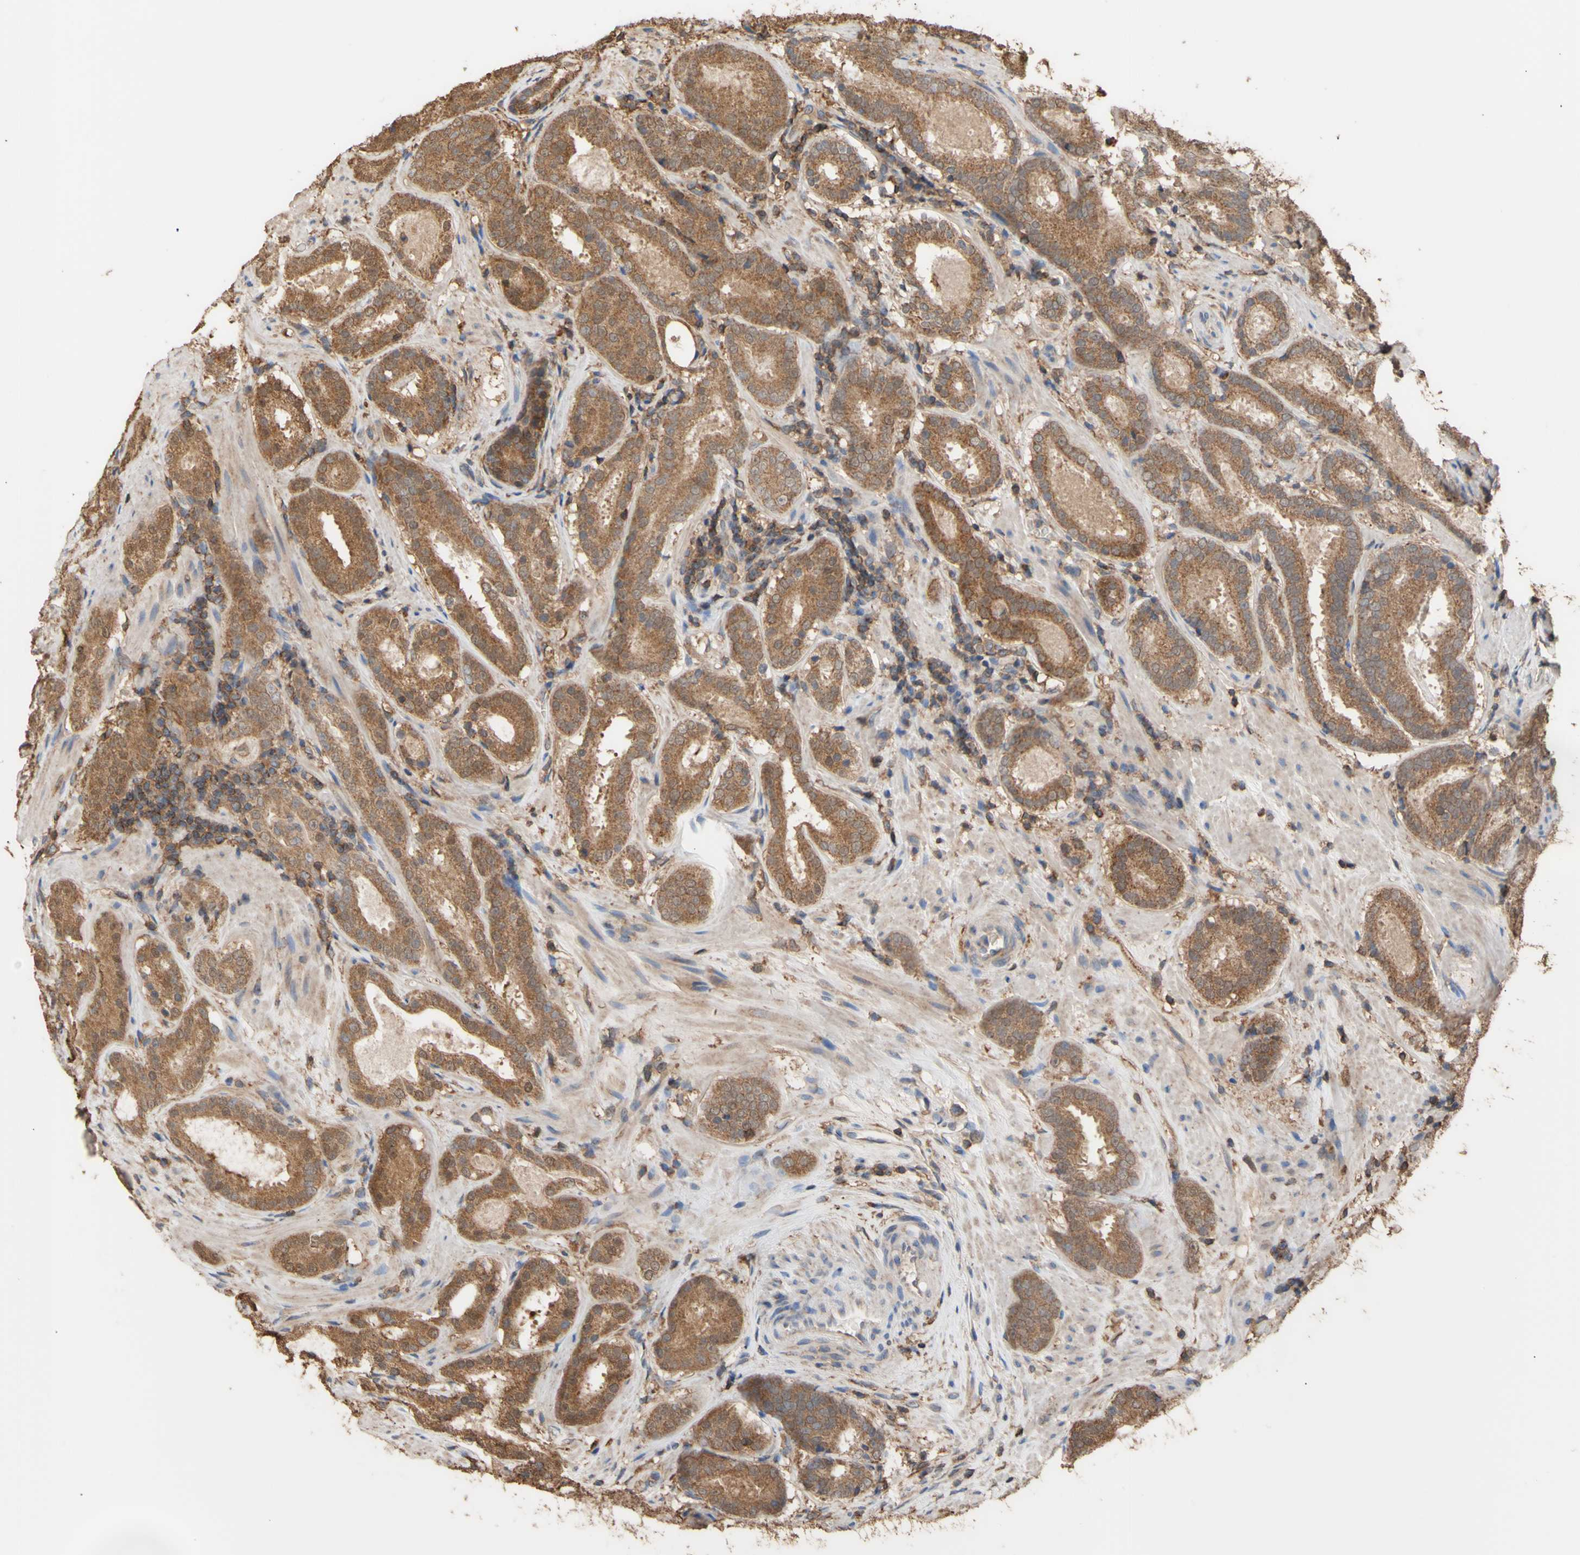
{"staining": {"intensity": "moderate", "quantity": ">75%", "location": "cytoplasmic/membranous"}, "tissue": "prostate cancer", "cell_type": "Tumor cells", "image_type": "cancer", "snomed": [{"axis": "morphology", "description": "Adenocarcinoma, Low grade"}, {"axis": "topography", "description": "Prostate"}], "caption": "Human prostate cancer stained for a protein (brown) shows moderate cytoplasmic/membranous positive staining in about >75% of tumor cells.", "gene": "ALDH9A1", "patient": {"sex": "male", "age": 69}}